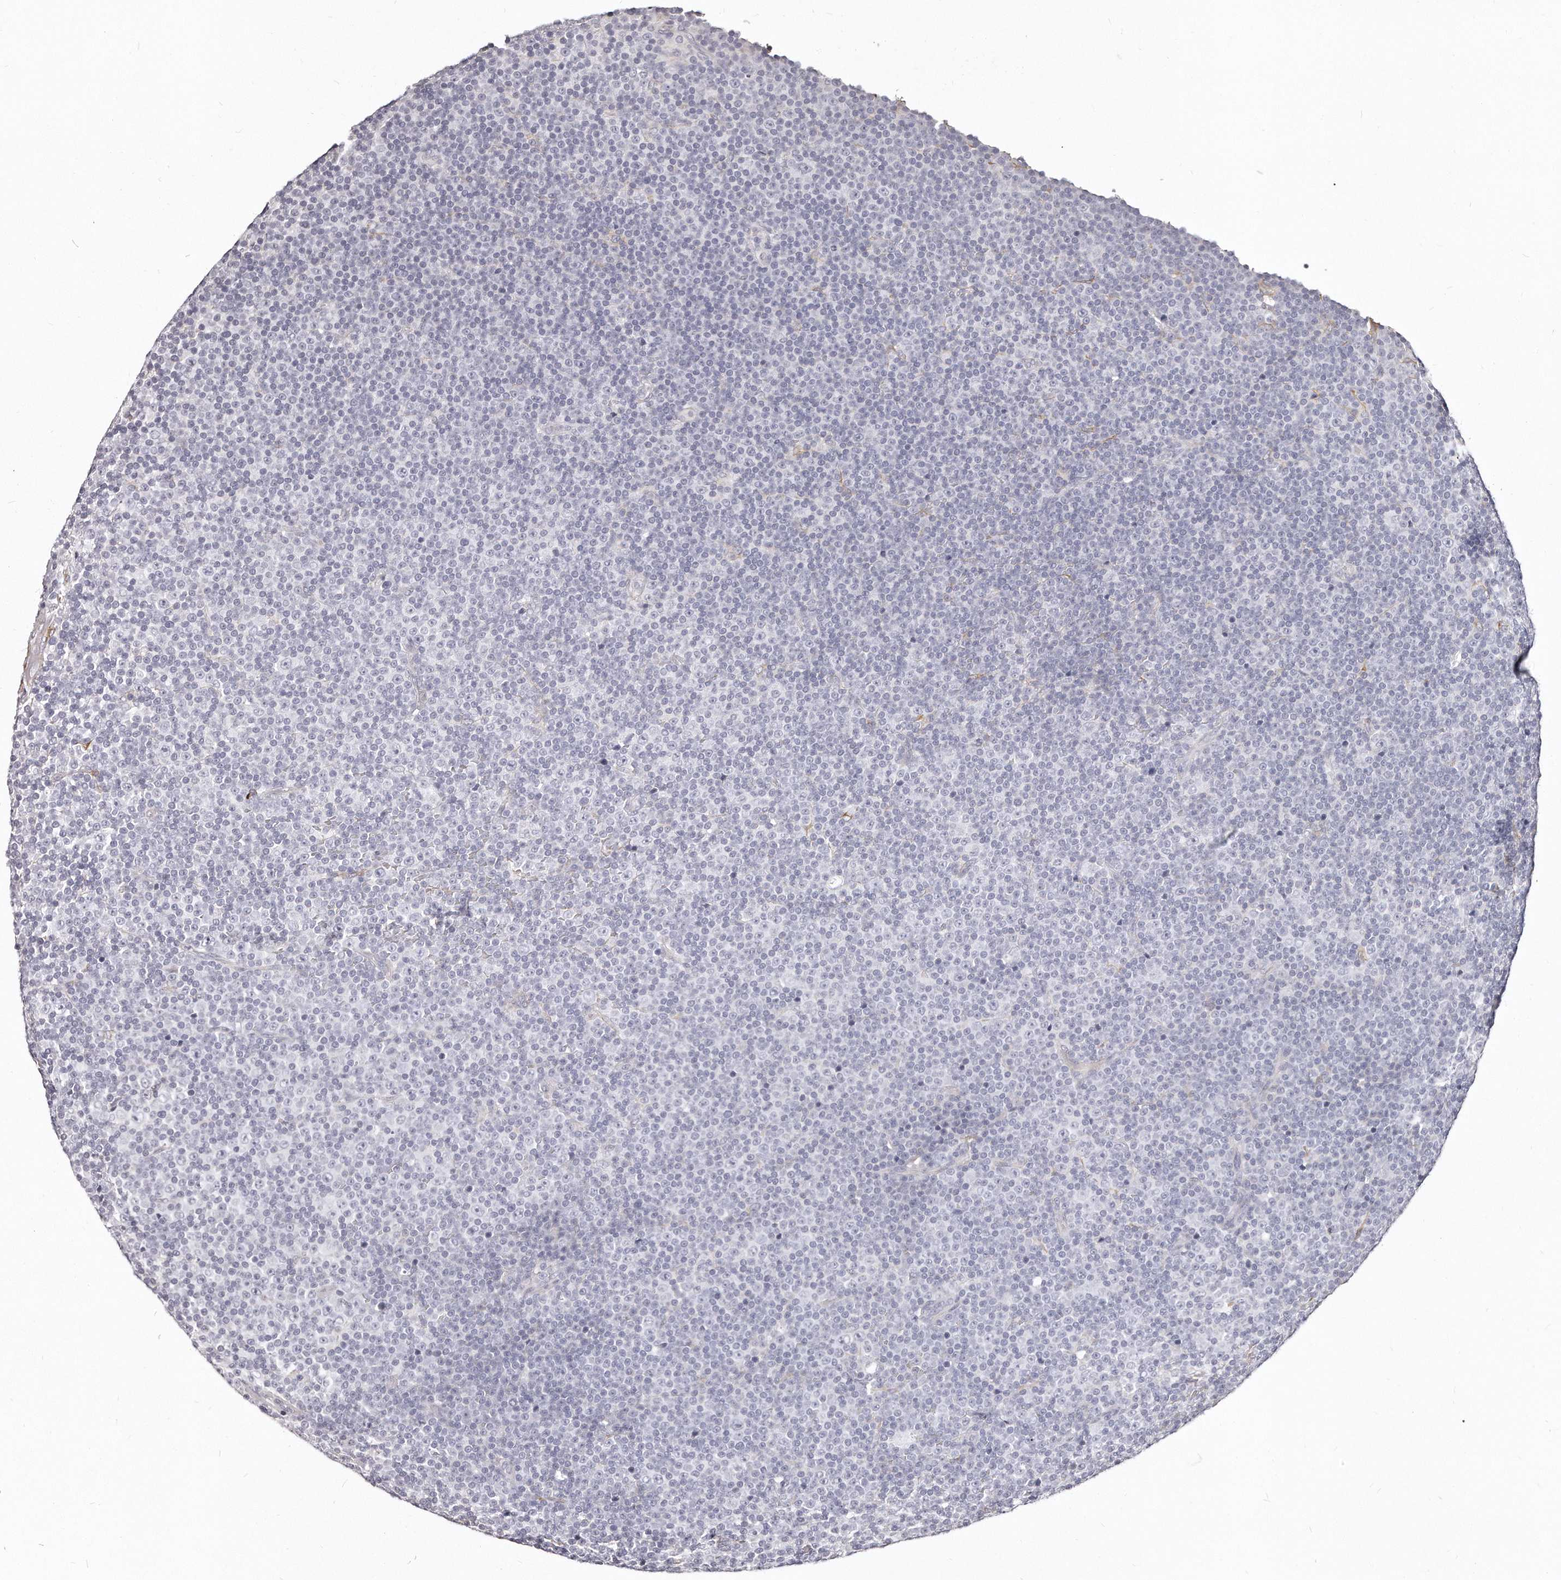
{"staining": {"intensity": "negative", "quantity": "none", "location": "none"}, "tissue": "lymphoma", "cell_type": "Tumor cells", "image_type": "cancer", "snomed": [{"axis": "morphology", "description": "Malignant lymphoma, non-Hodgkin's type, Low grade"}, {"axis": "topography", "description": "Lymph node"}], "caption": "This histopathology image is of malignant lymphoma, non-Hodgkin's type (low-grade) stained with immunohistochemistry (IHC) to label a protein in brown with the nuclei are counter-stained blue. There is no staining in tumor cells.", "gene": "LMOD1", "patient": {"sex": "female", "age": 67}}